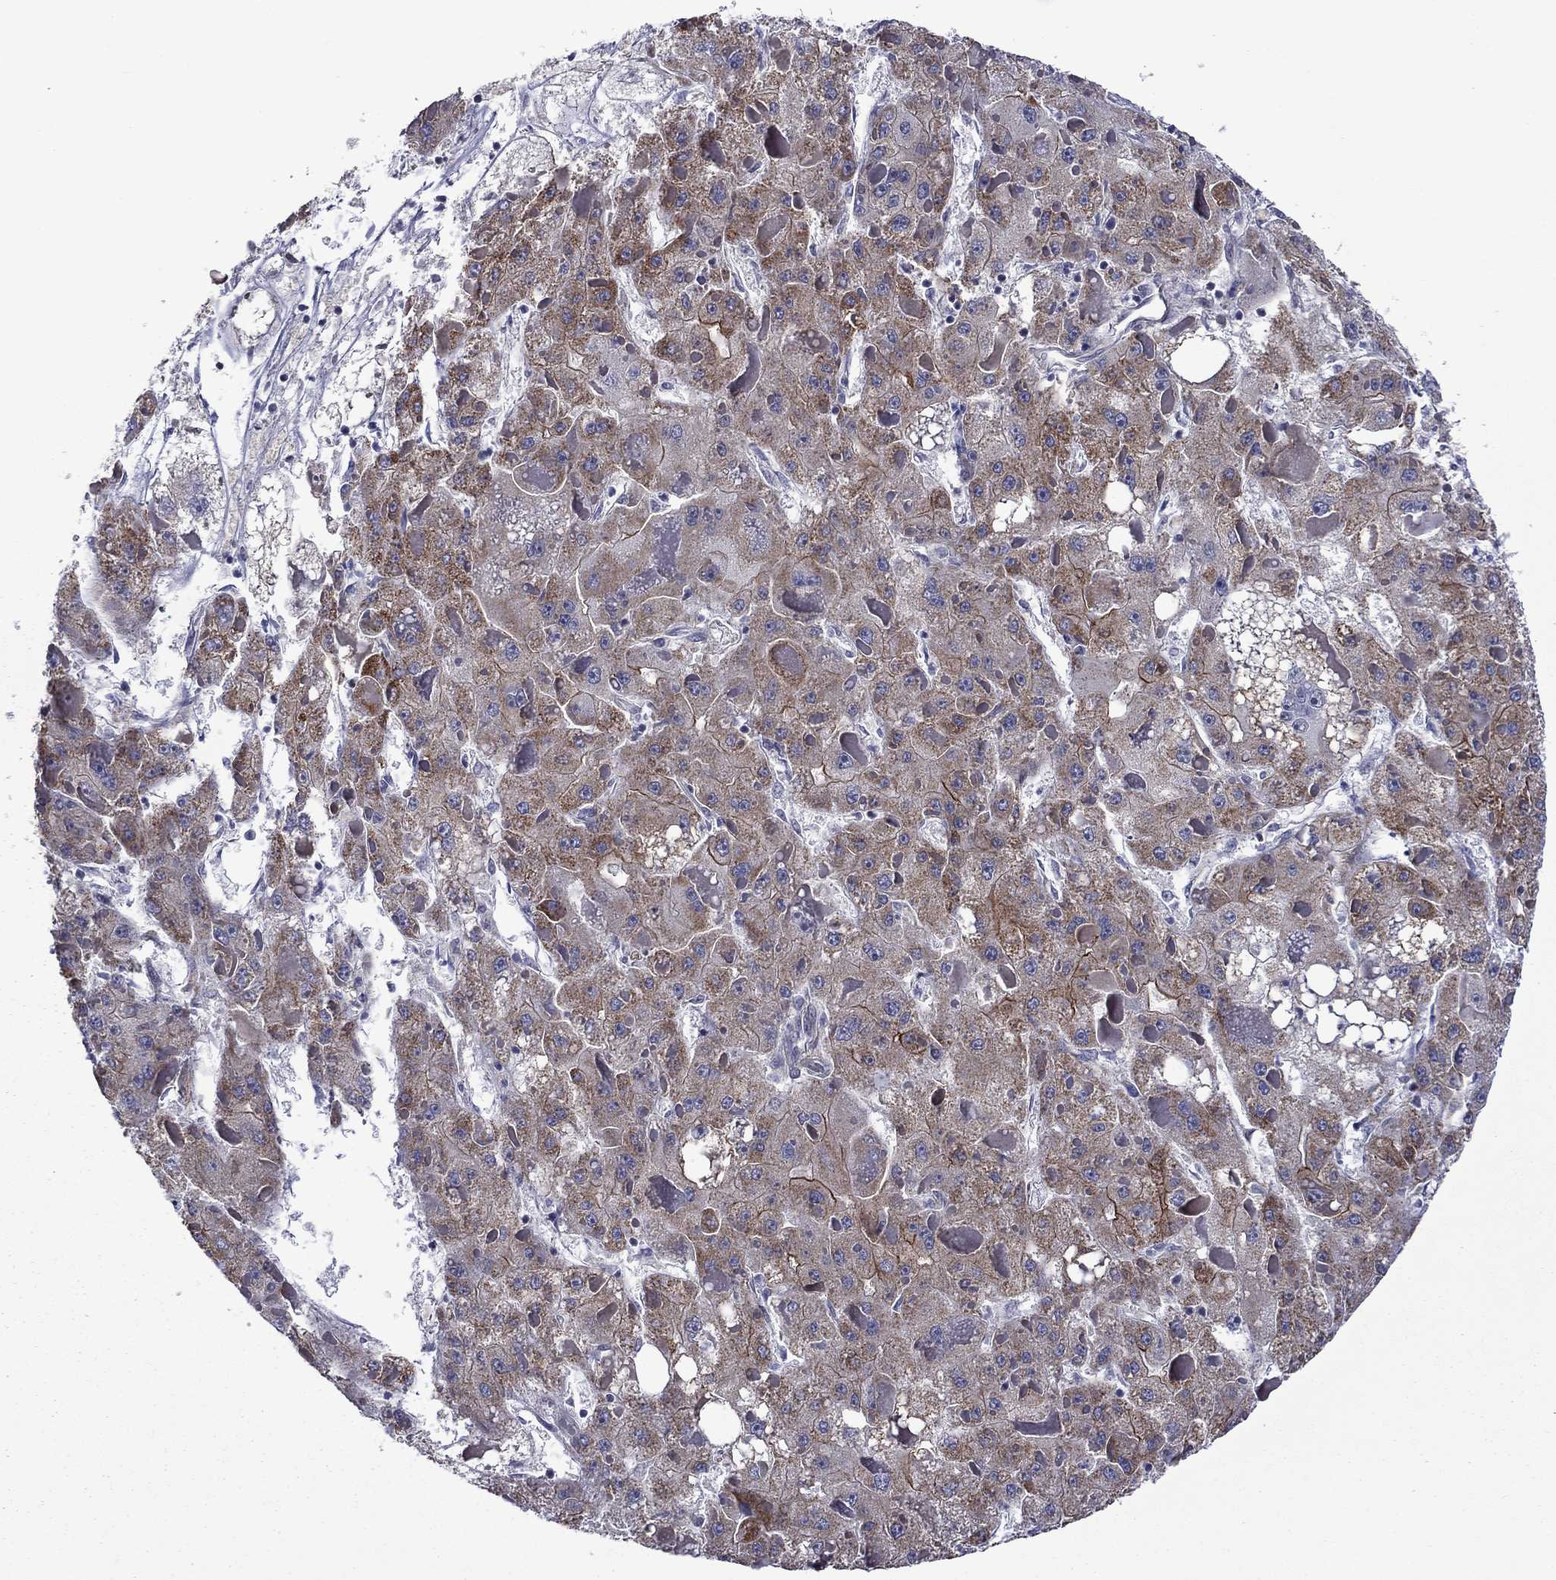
{"staining": {"intensity": "strong", "quantity": "25%-75%", "location": "cytoplasmic/membranous"}, "tissue": "liver cancer", "cell_type": "Tumor cells", "image_type": "cancer", "snomed": [{"axis": "morphology", "description": "Carcinoma, Hepatocellular, NOS"}, {"axis": "topography", "description": "Liver"}], "caption": "Immunohistochemistry image of neoplastic tissue: human liver hepatocellular carcinoma stained using immunohistochemistry (IHC) demonstrates high levels of strong protein expression localized specifically in the cytoplasmic/membranous of tumor cells, appearing as a cytoplasmic/membranous brown color.", "gene": "LMO7", "patient": {"sex": "female", "age": 73}}